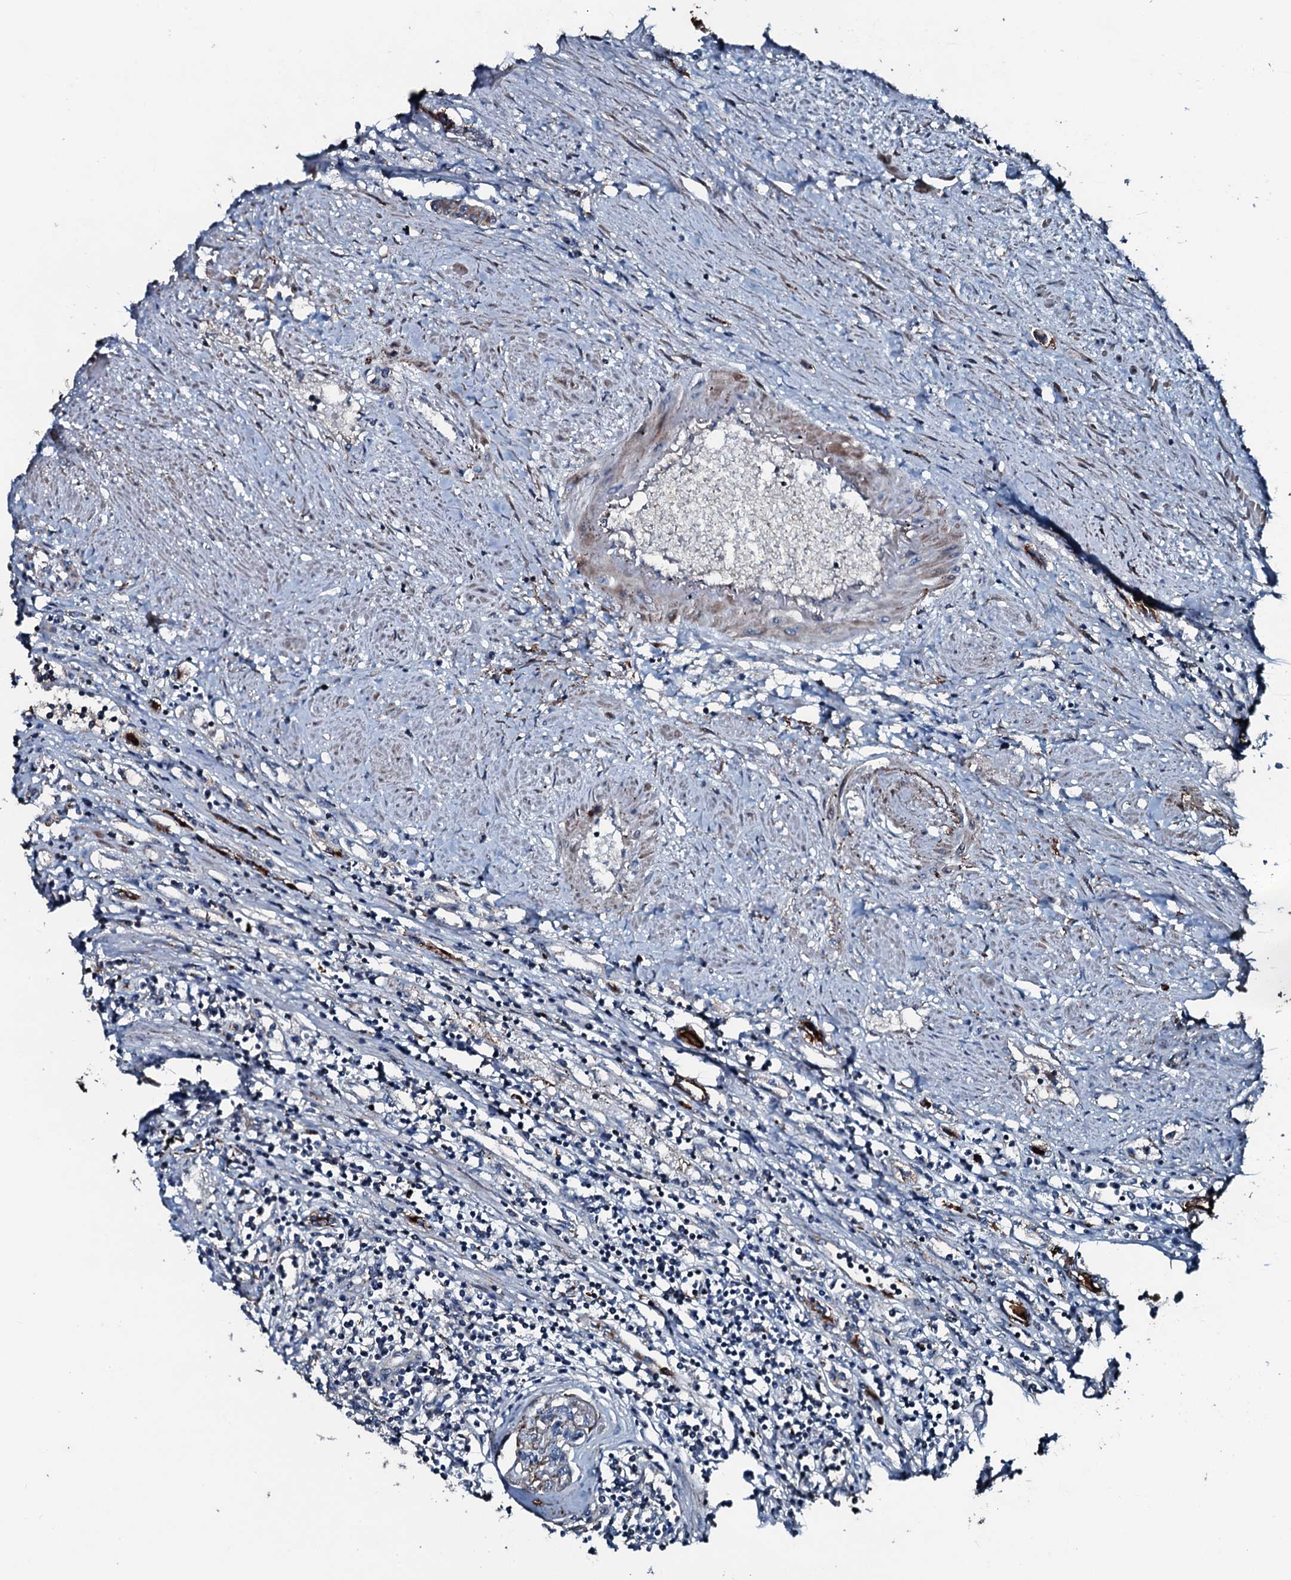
{"staining": {"intensity": "weak", "quantity": "<25%", "location": "cytoplasmic/membranous"}, "tissue": "renal cancer", "cell_type": "Tumor cells", "image_type": "cancer", "snomed": [{"axis": "morphology", "description": "Adenocarcinoma, NOS"}, {"axis": "topography", "description": "Kidney"}], "caption": "Immunohistochemistry of renal cancer (adenocarcinoma) demonstrates no expression in tumor cells. (DAB IHC visualized using brightfield microscopy, high magnification).", "gene": "AARS1", "patient": {"sex": "male", "age": 59}}